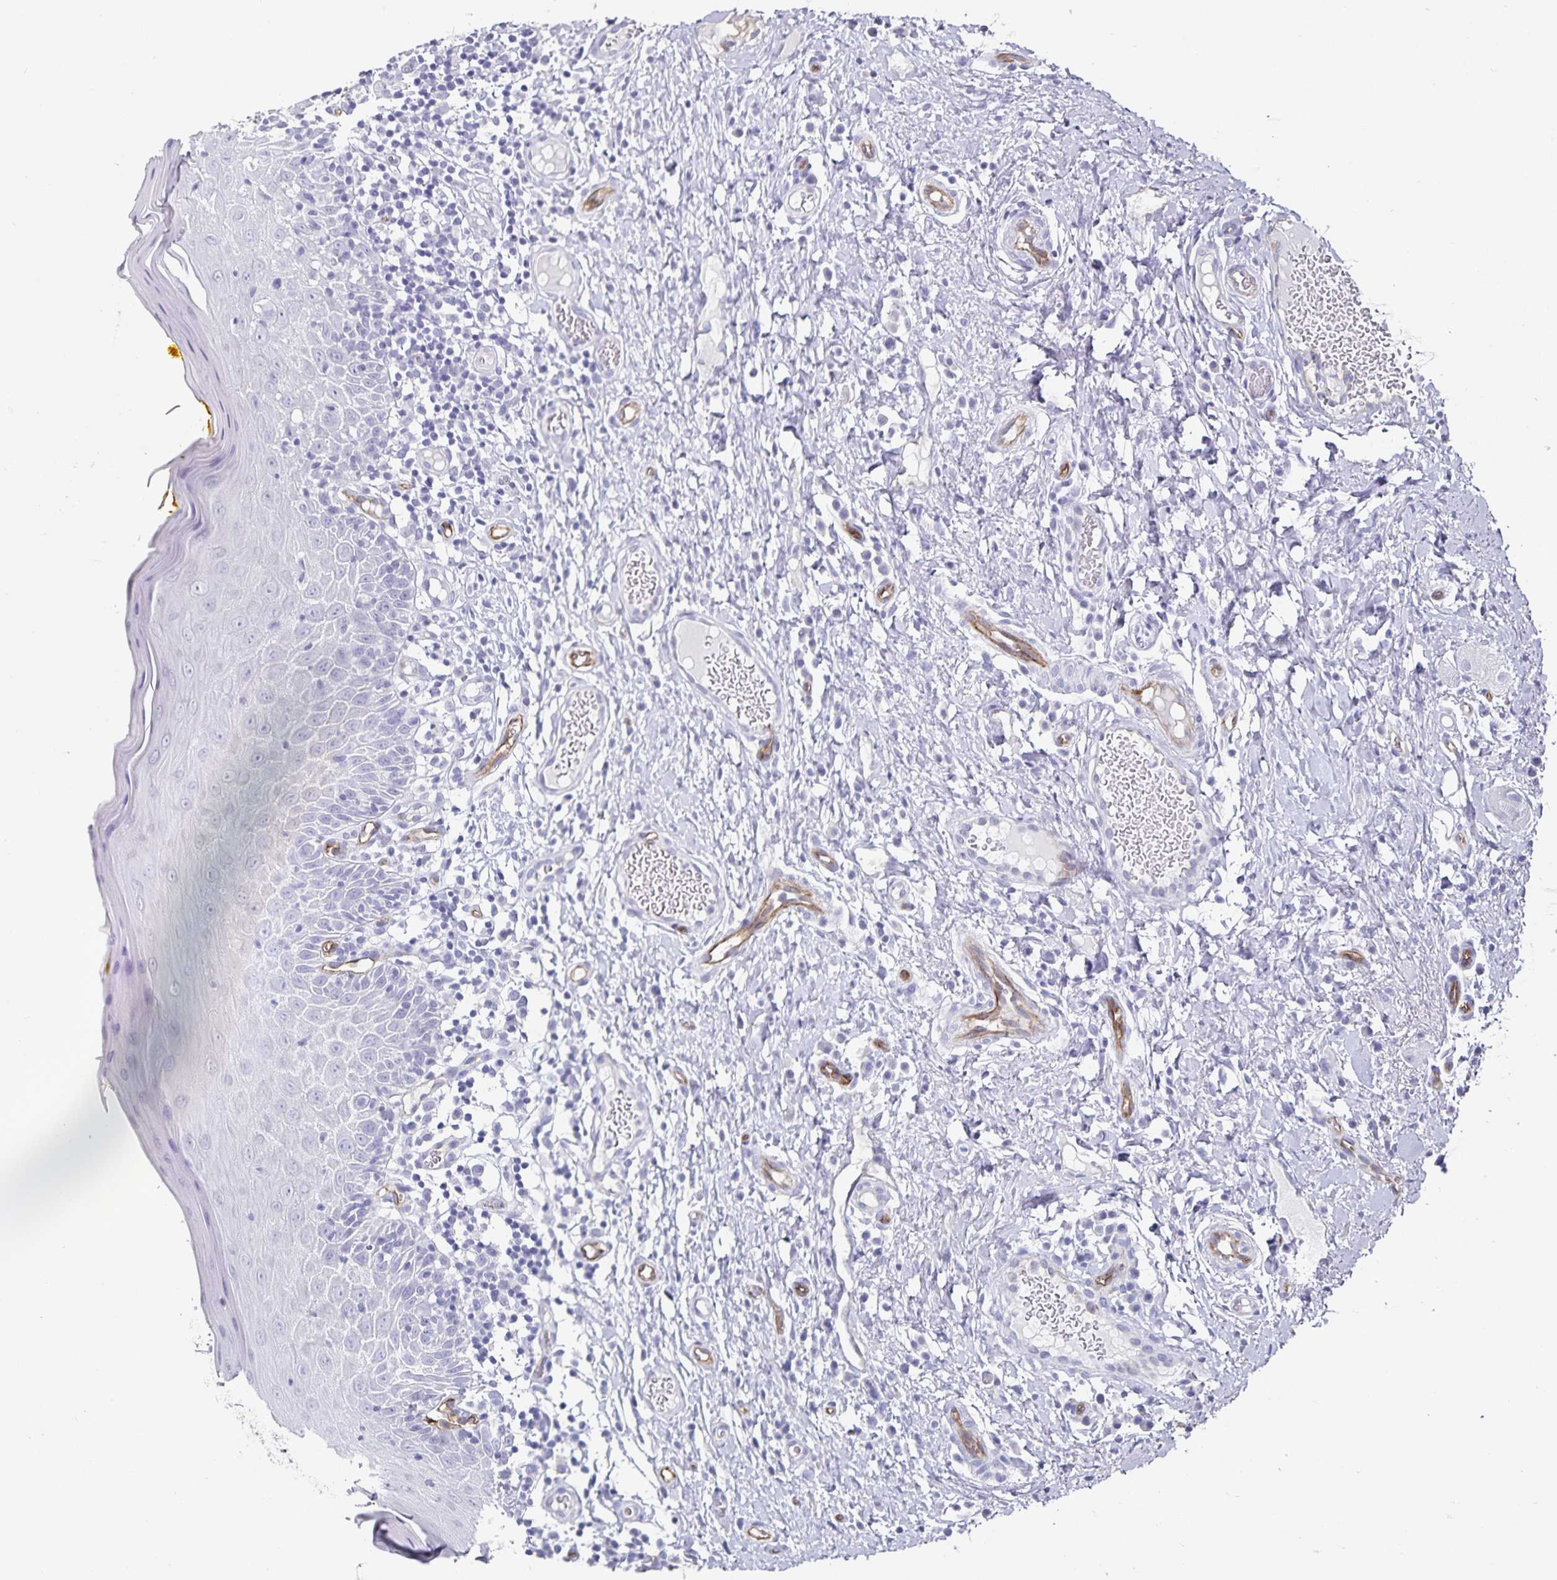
{"staining": {"intensity": "negative", "quantity": "none", "location": "none"}, "tissue": "oral mucosa", "cell_type": "Squamous epithelial cells", "image_type": "normal", "snomed": [{"axis": "morphology", "description": "Normal tissue, NOS"}, {"axis": "topography", "description": "Oral tissue"}, {"axis": "topography", "description": "Tounge, NOS"}], "caption": "Oral mucosa stained for a protein using immunohistochemistry demonstrates no expression squamous epithelial cells.", "gene": "PODXL", "patient": {"sex": "female", "age": 58}}